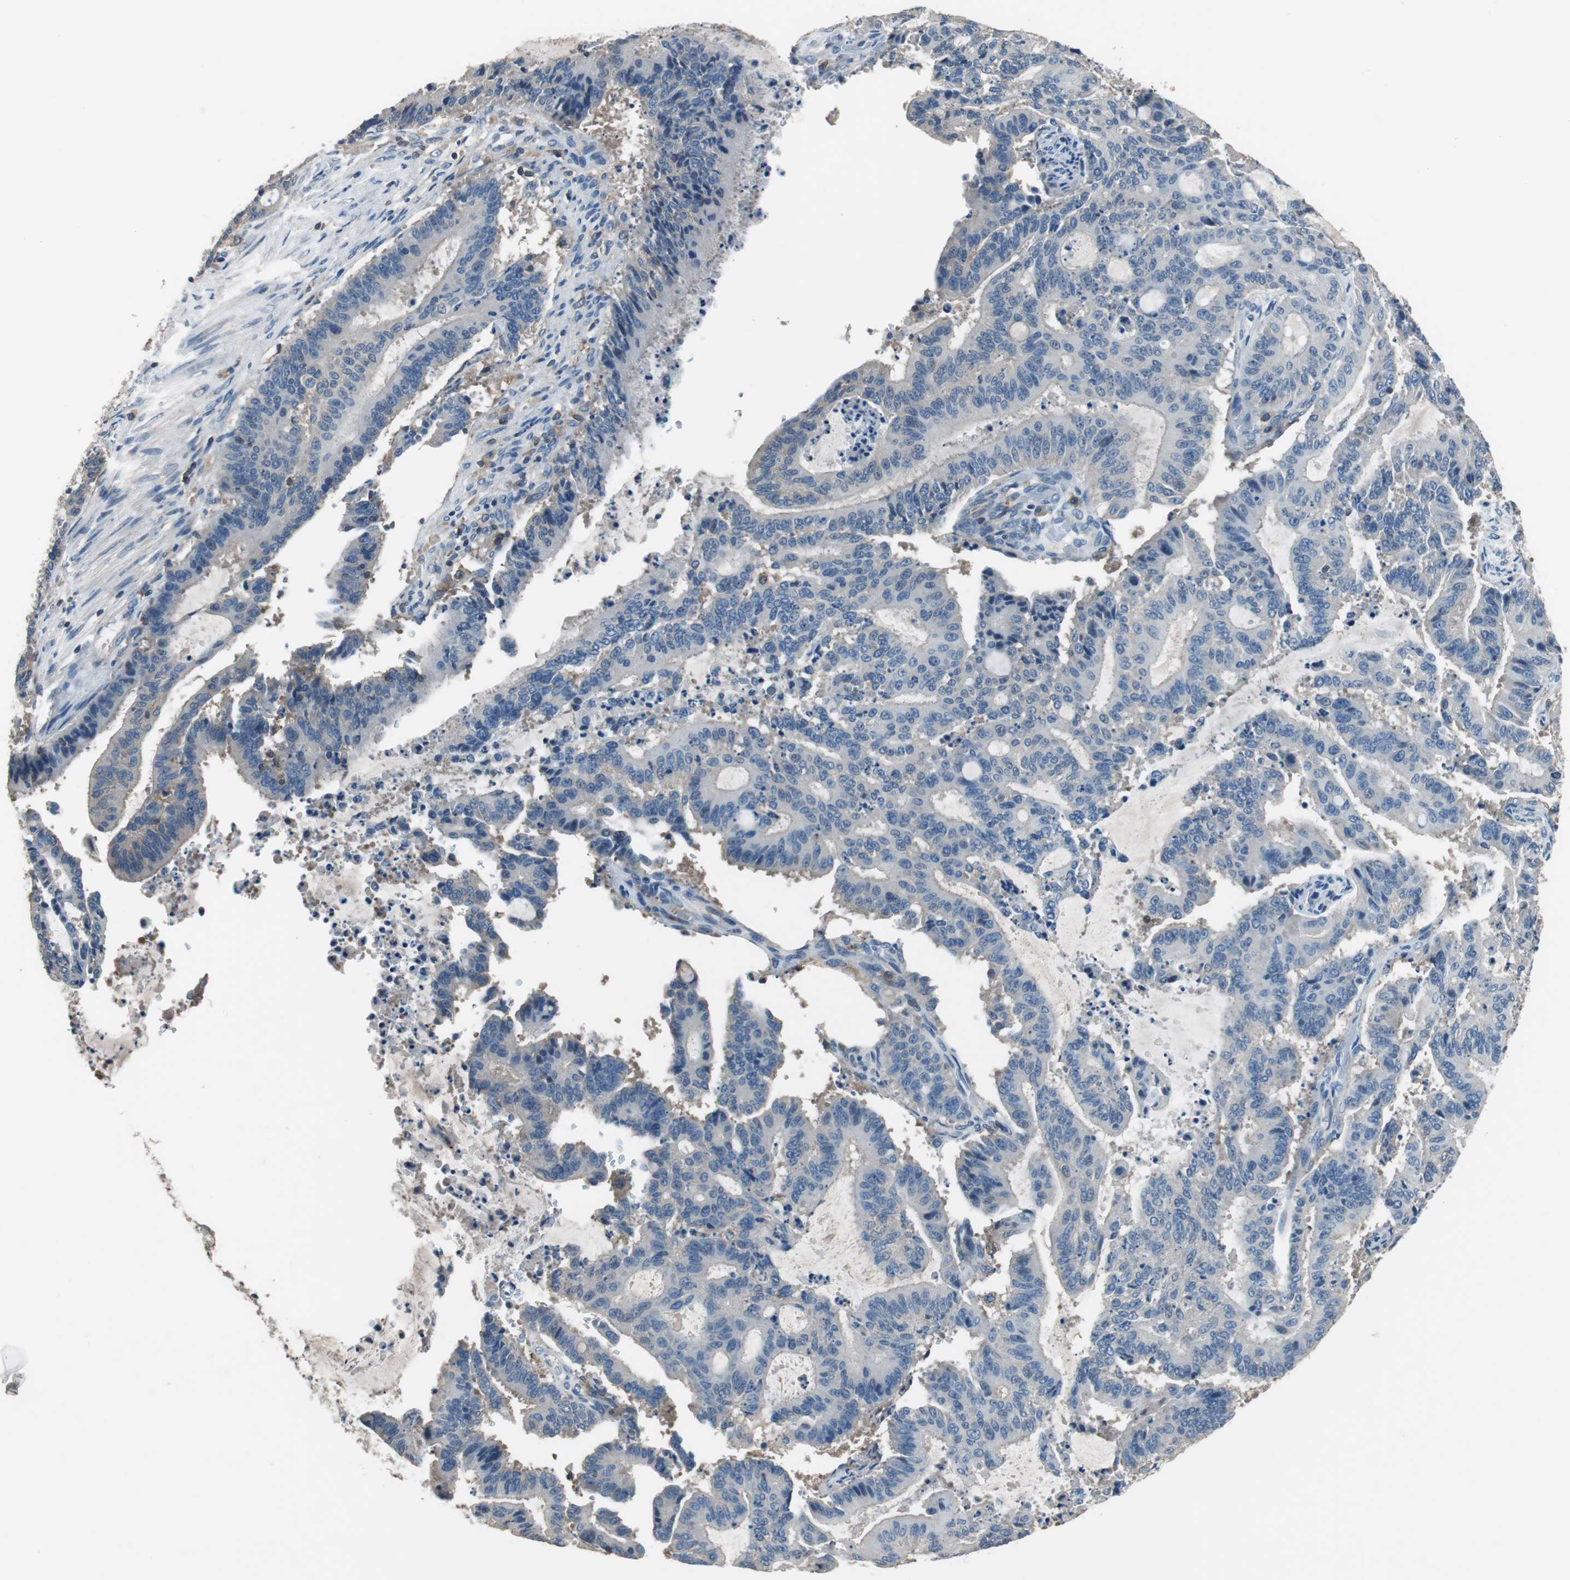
{"staining": {"intensity": "negative", "quantity": "none", "location": "none"}, "tissue": "liver cancer", "cell_type": "Tumor cells", "image_type": "cancer", "snomed": [{"axis": "morphology", "description": "Cholangiocarcinoma"}, {"axis": "topography", "description": "Liver"}], "caption": "IHC photomicrograph of human liver cancer stained for a protein (brown), which reveals no positivity in tumor cells. The staining was performed using DAB (3,3'-diaminobenzidine) to visualize the protein expression in brown, while the nuclei were stained in blue with hematoxylin (Magnification: 20x).", "gene": "PRKCA", "patient": {"sex": "female", "age": 73}}